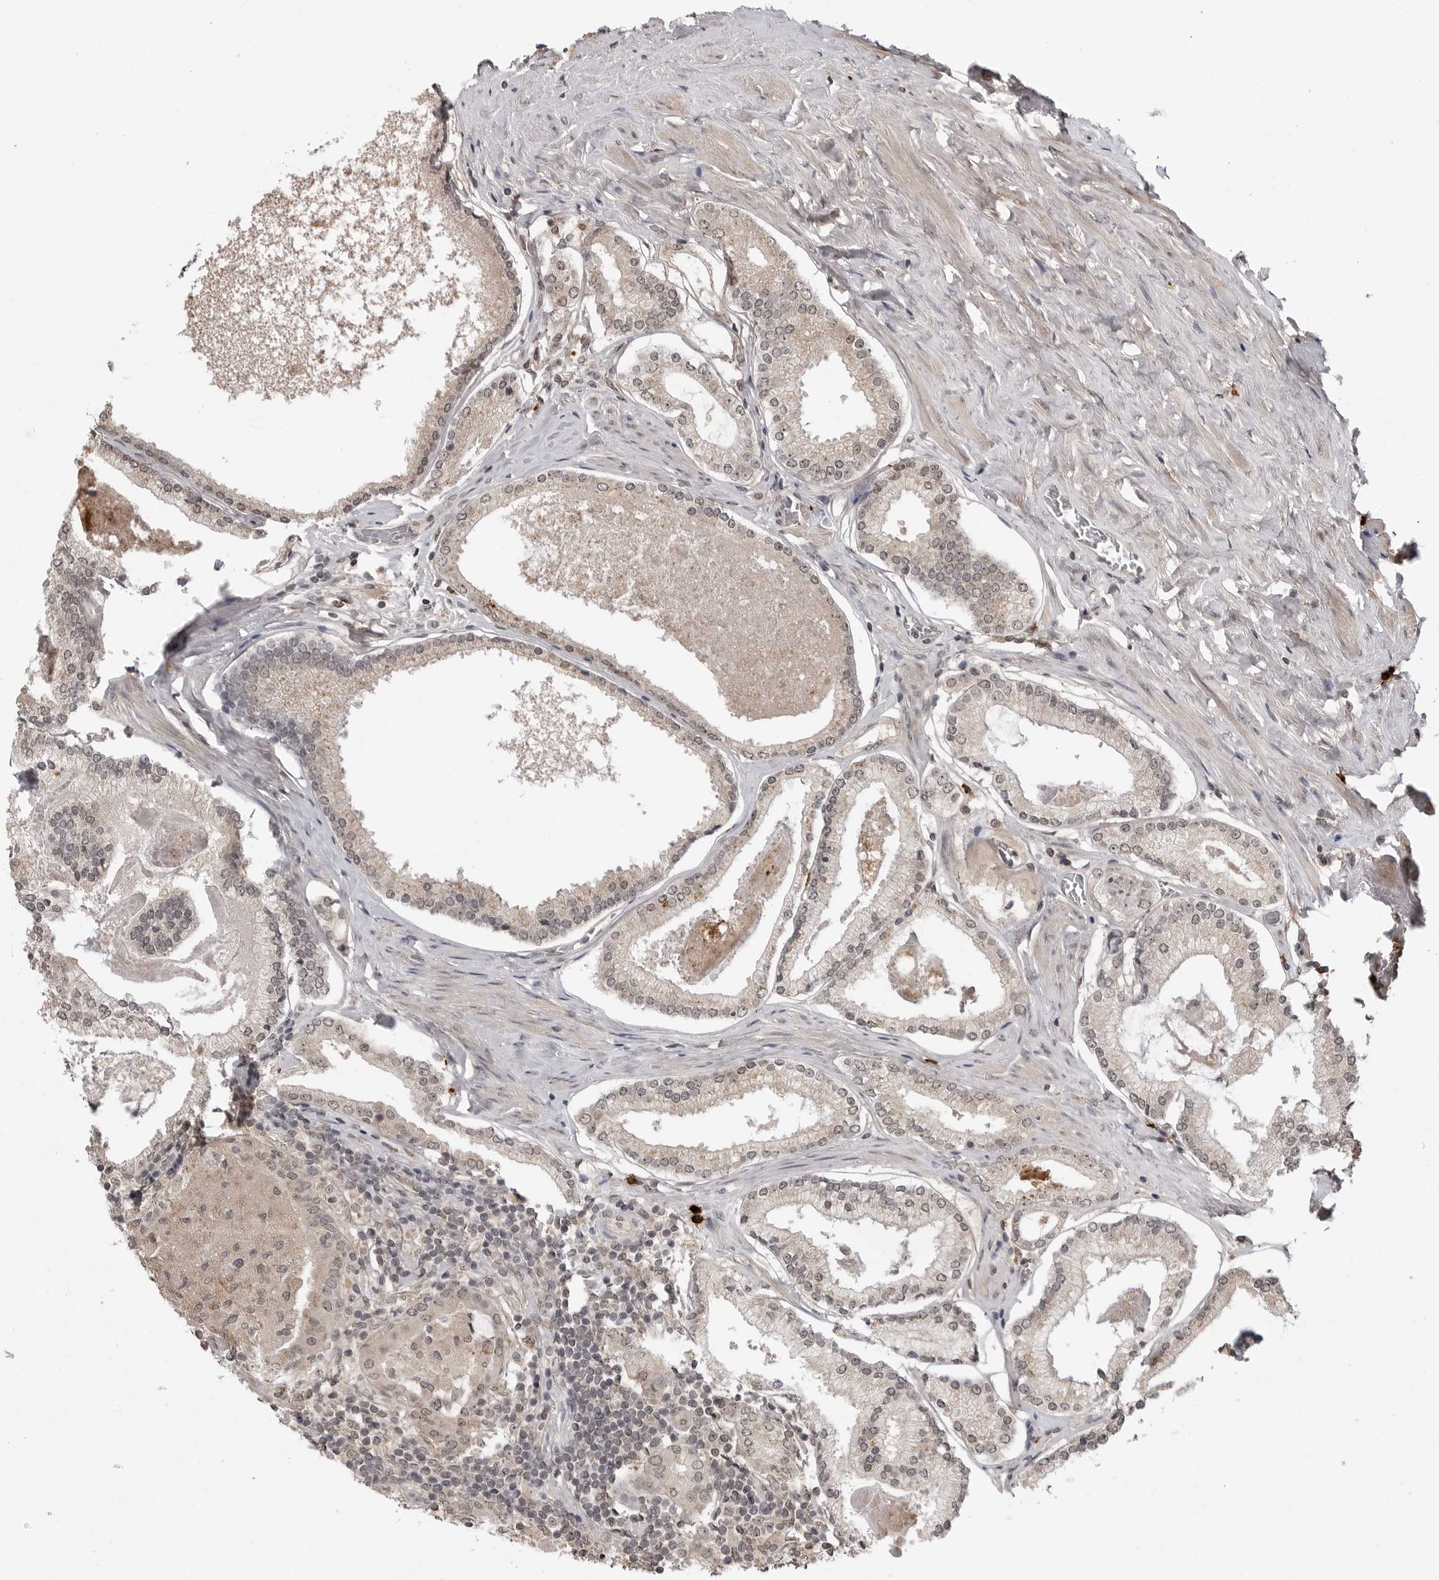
{"staining": {"intensity": "weak", "quantity": "<25%", "location": "cytoplasmic/membranous,nuclear"}, "tissue": "prostate cancer", "cell_type": "Tumor cells", "image_type": "cancer", "snomed": [{"axis": "morphology", "description": "Adenocarcinoma, Low grade"}, {"axis": "topography", "description": "Prostate"}], "caption": "This is an IHC image of prostate cancer. There is no staining in tumor cells.", "gene": "IL24", "patient": {"sex": "male", "age": 71}}